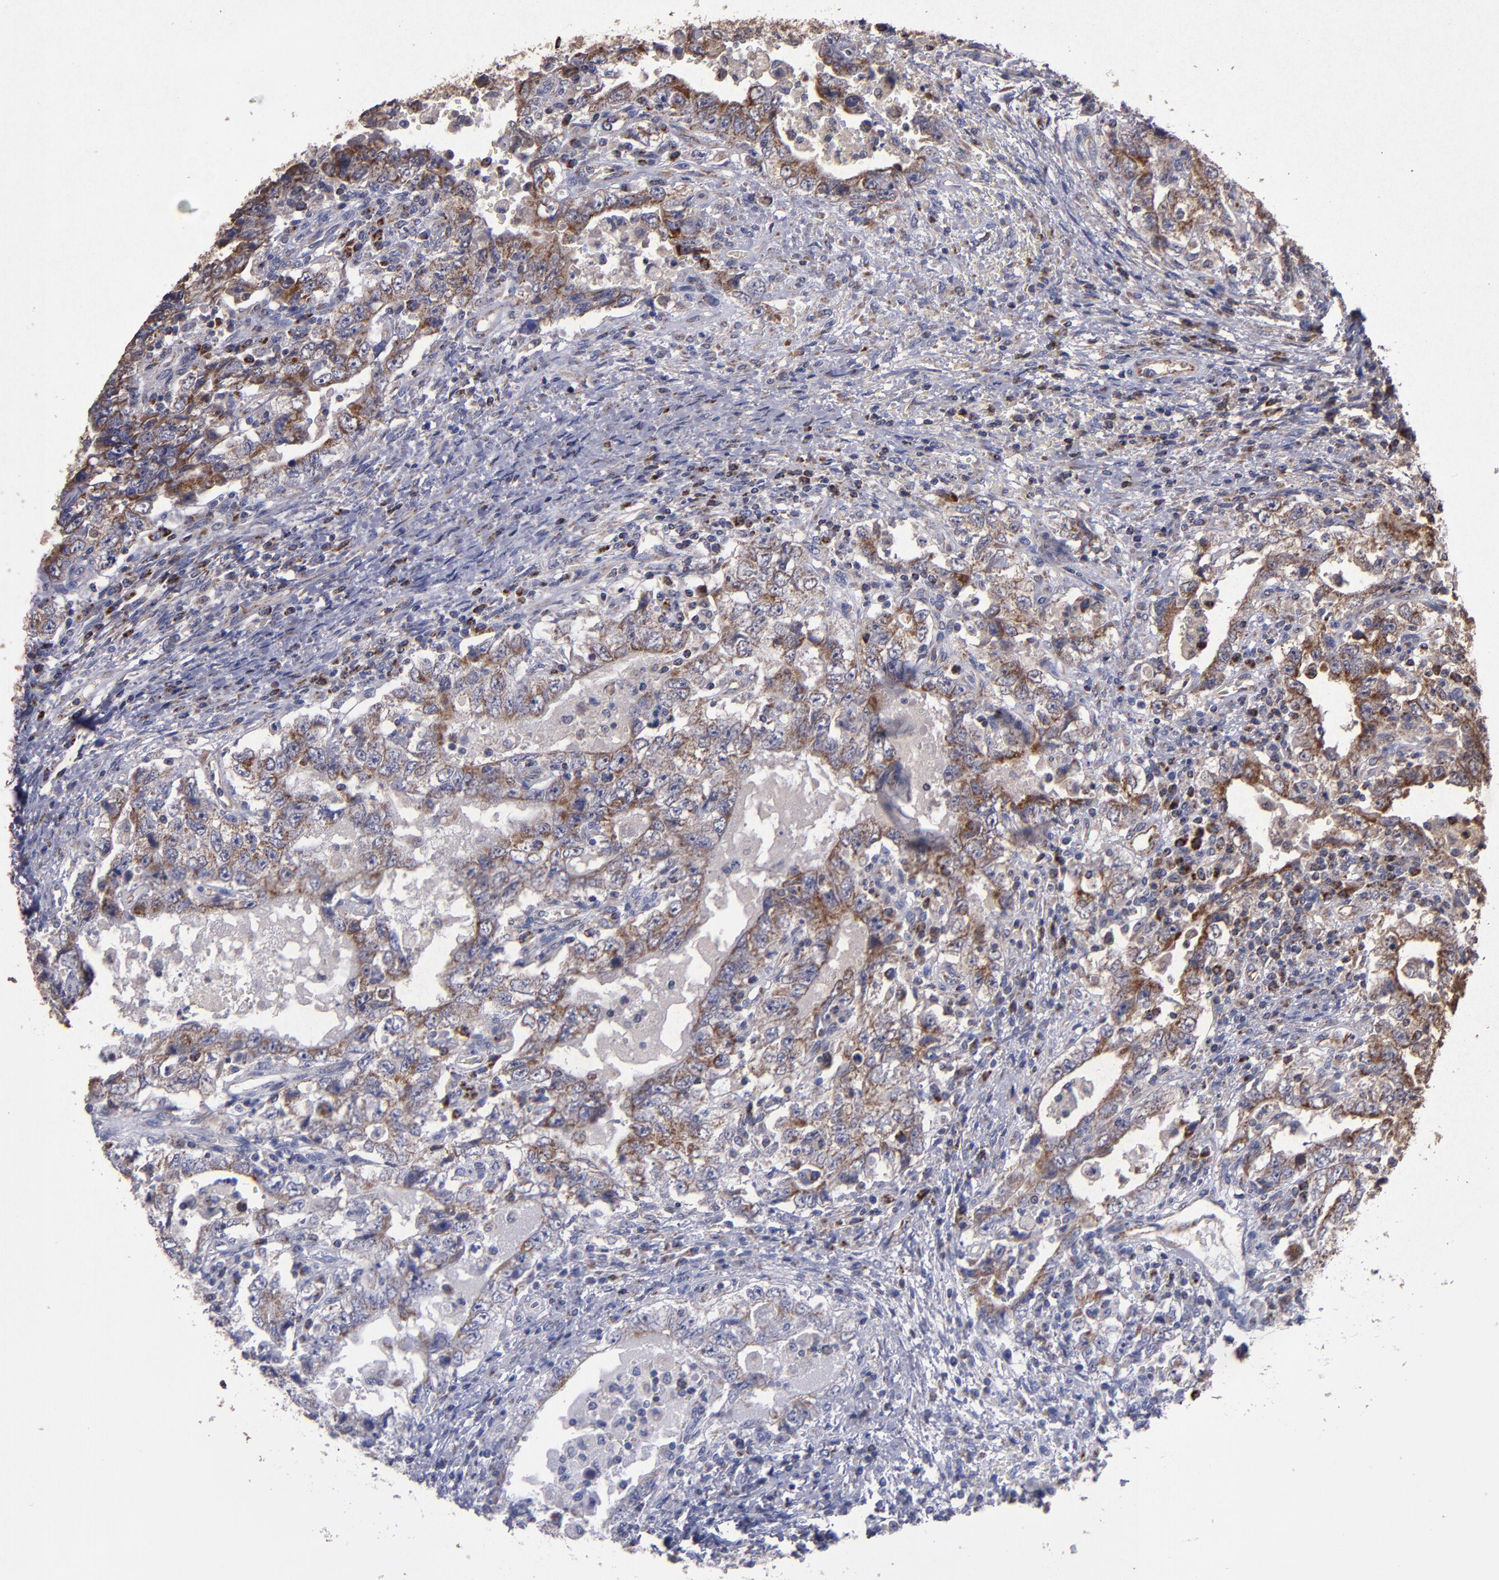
{"staining": {"intensity": "moderate", "quantity": "25%-75%", "location": "cytoplasmic/membranous"}, "tissue": "testis cancer", "cell_type": "Tumor cells", "image_type": "cancer", "snomed": [{"axis": "morphology", "description": "Carcinoma, Embryonal, NOS"}, {"axis": "topography", "description": "Testis"}], "caption": "The micrograph demonstrates immunohistochemical staining of testis cancer. There is moderate cytoplasmic/membranous staining is identified in about 25%-75% of tumor cells. Nuclei are stained in blue.", "gene": "TIMM9", "patient": {"sex": "male", "age": 26}}